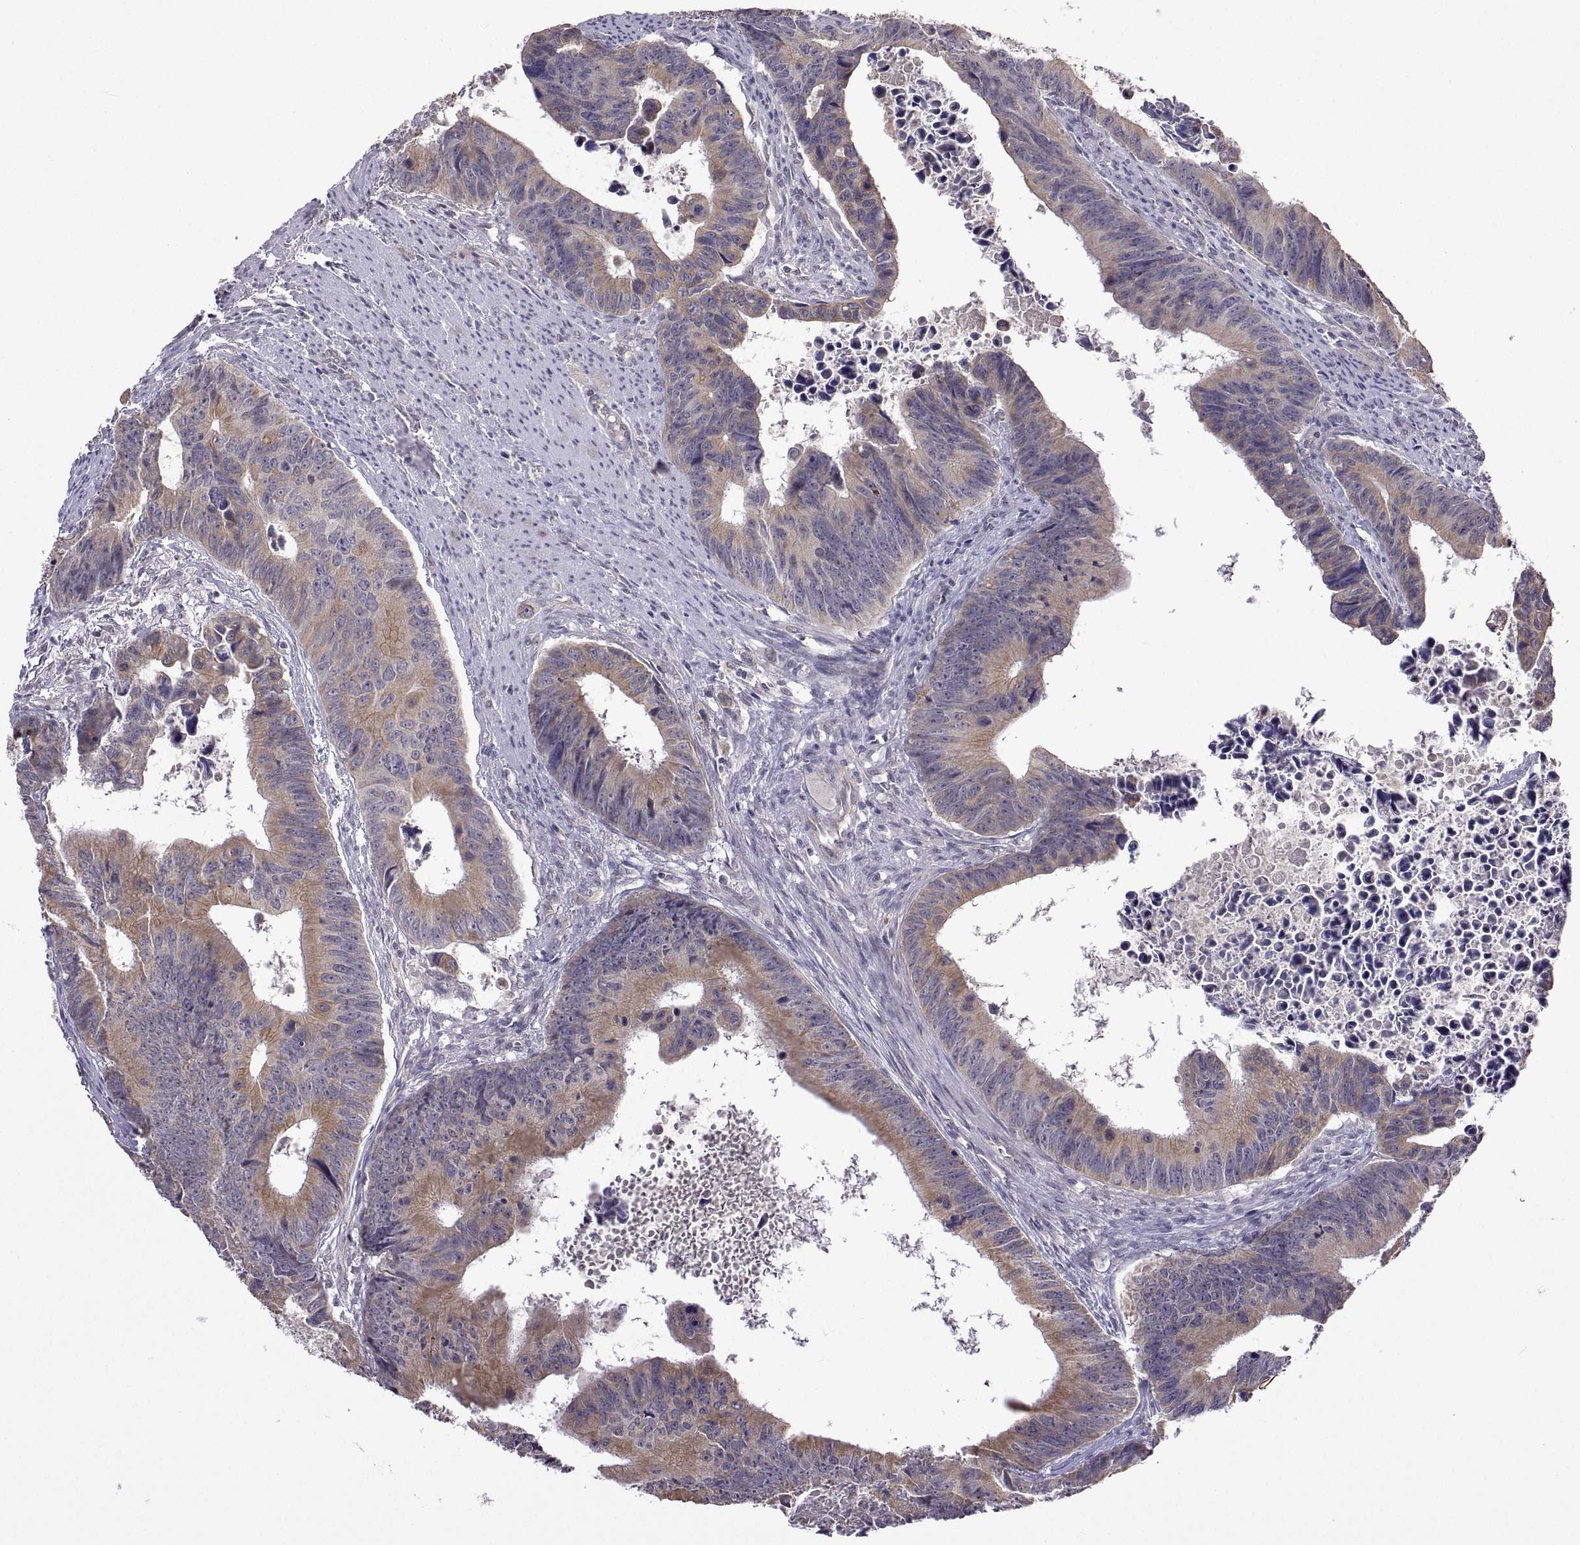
{"staining": {"intensity": "moderate", "quantity": "25%-75%", "location": "cytoplasmic/membranous"}, "tissue": "colorectal cancer", "cell_type": "Tumor cells", "image_type": "cancer", "snomed": [{"axis": "morphology", "description": "Adenocarcinoma, NOS"}, {"axis": "topography", "description": "Colon"}], "caption": "Immunohistochemistry (DAB) staining of human colorectal cancer (adenocarcinoma) reveals moderate cytoplasmic/membranous protein staining in approximately 25%-75% of tumor cells.", "gene": "LAMA1", "patient": {"sex": "female", "age": 87}}